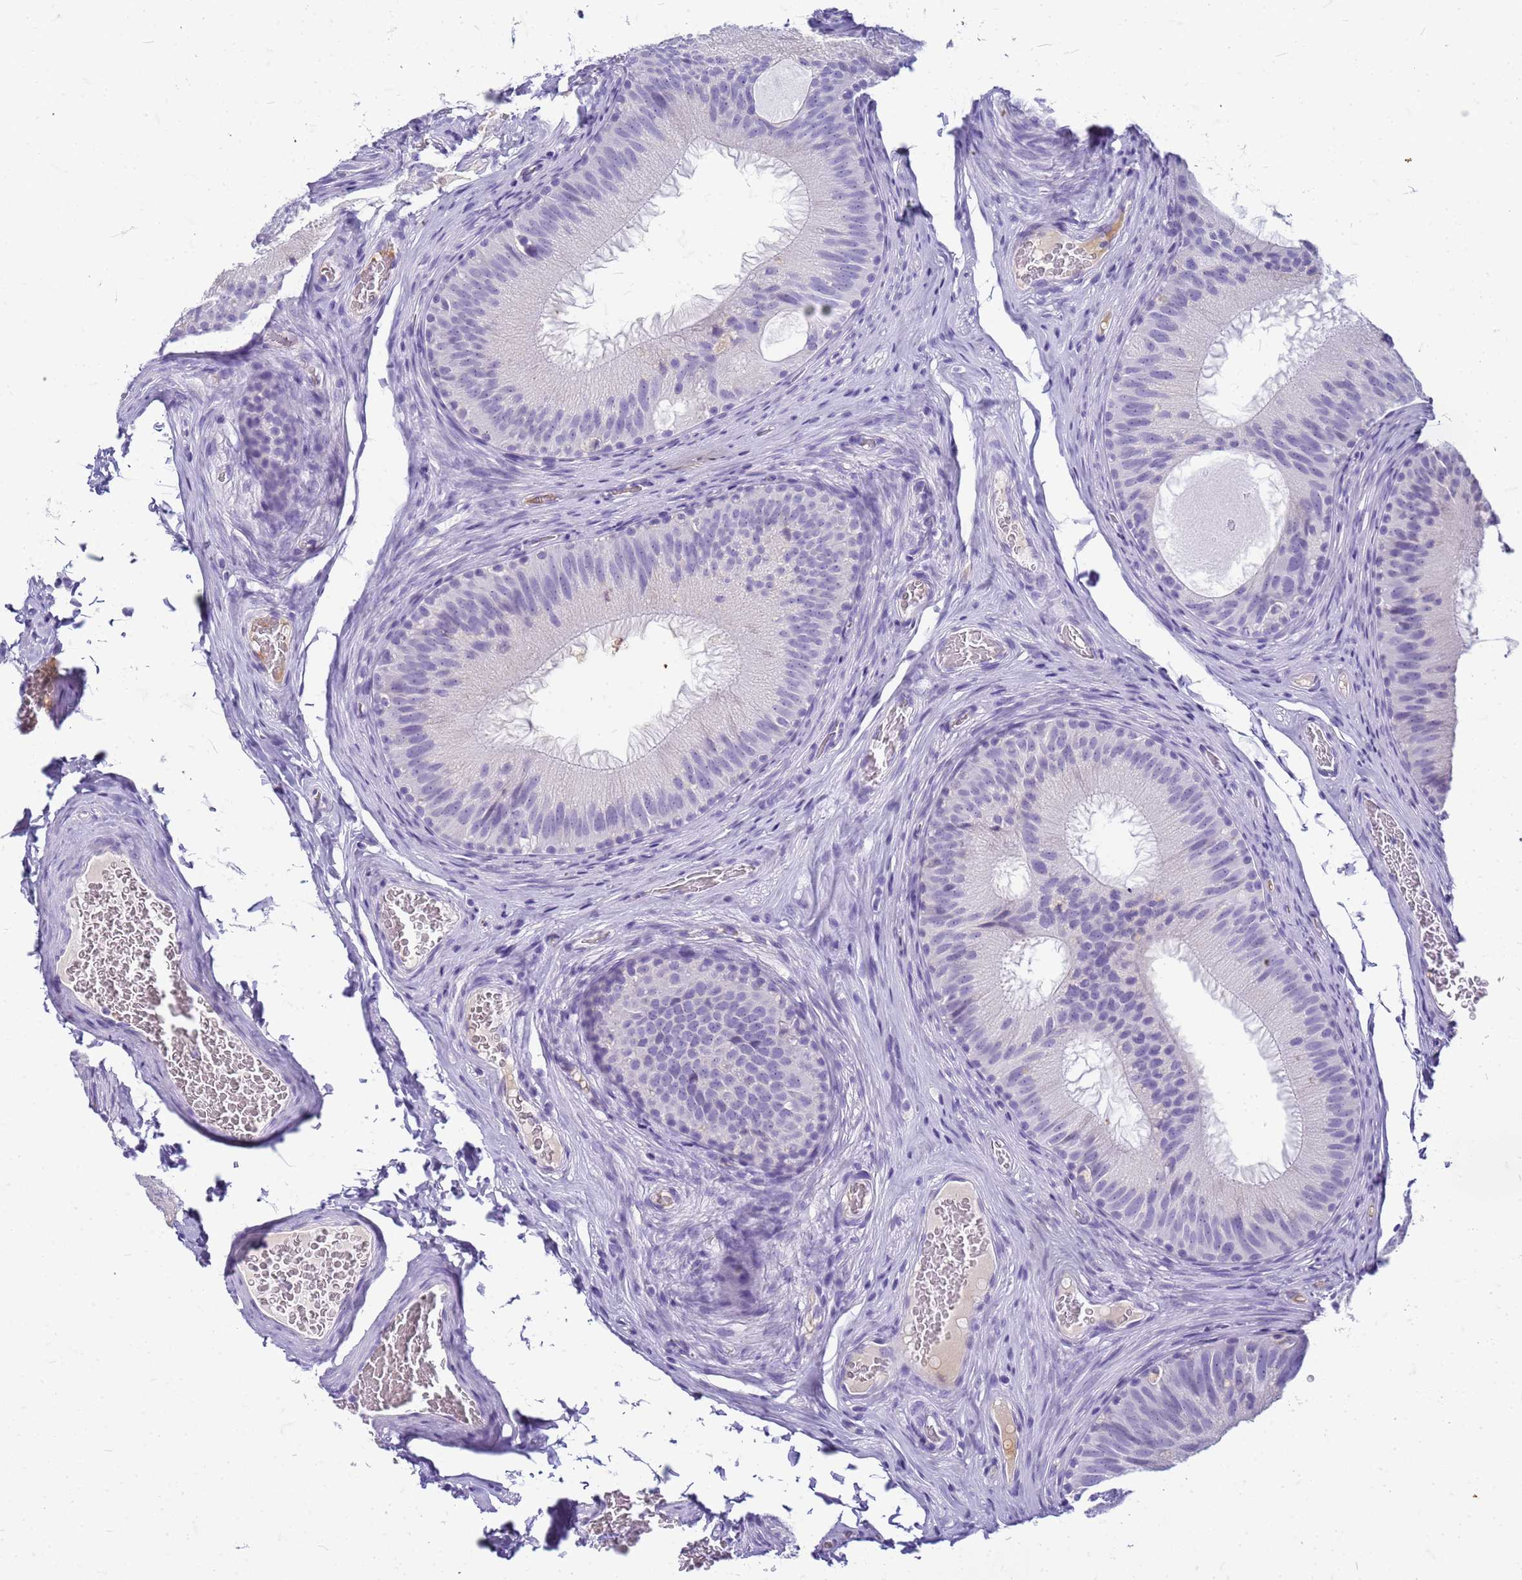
{"staining": {"intensity": "negative", "quantity": "none", "location": "none"}, "tissue": "epididymis", "cell_type": "Glandular cells", "image_type": "normal", "snomed": [{"axis": "morphology", "description": "Normal tissue, NOS"}, {"axis": "topography", "description": "Epididymis"}], "caption": "This is an immunohistochemistry (IHC) photomicrograph of normal epididymis. There is no staining in glandular cells.", "gene": "CFAP100", "patient": {"sex": "male", "age": 34}}